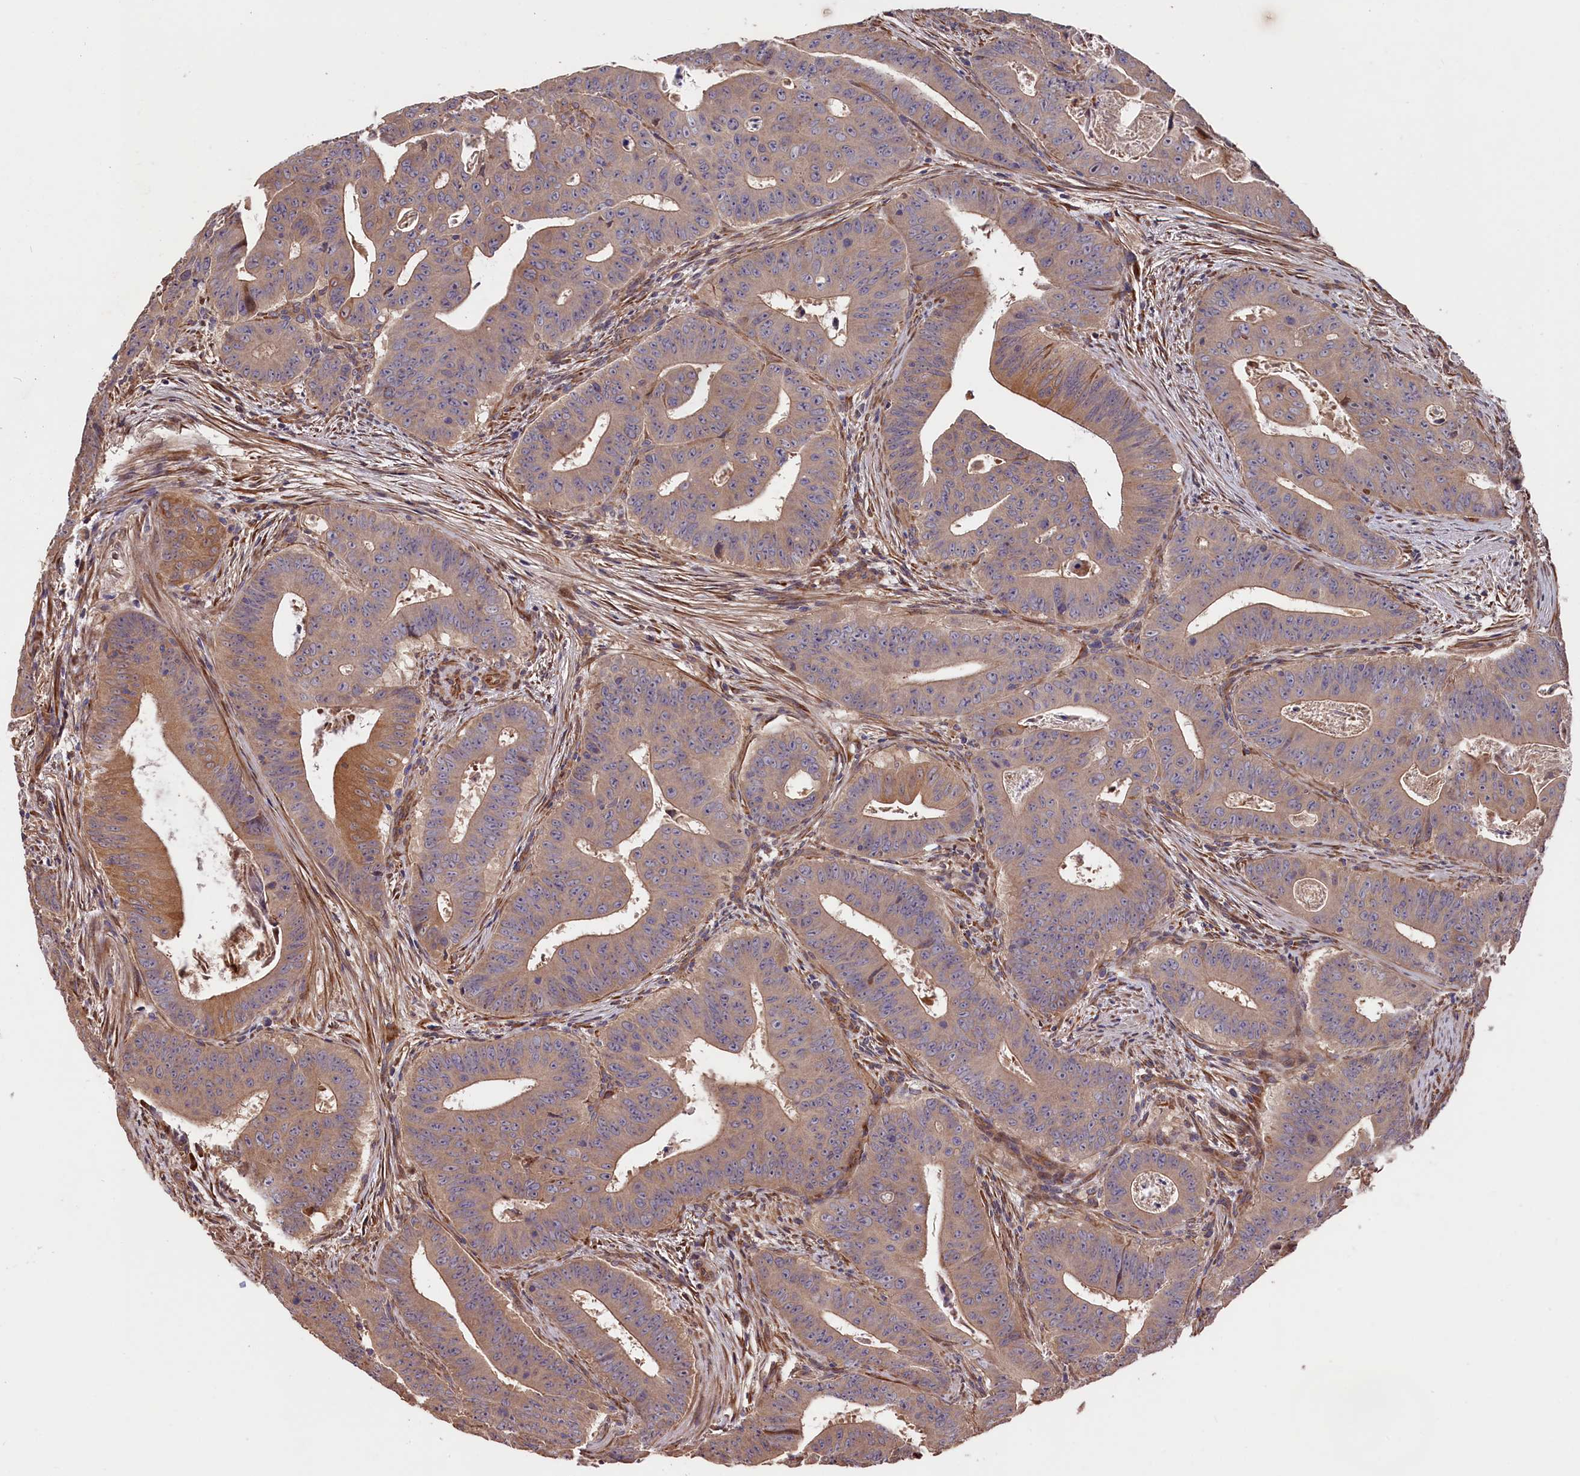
{"staining": {"intensity": "moderate", "quantity": ">75%", "location": "cytoplasmic/membranous"}, "tissue": "colorectal cancer", "cell_type": "Tumor cells", "image_type": "cancer", "snomed": [{"axis": "morphology", "description": "Adenocarcinoma, NOS"}, {"axis": "topography", "description": "Rectum"}], "caption": "This is an image of IHC staining of adenocarcinoma (colorectal), which shows moderate staining in the cytoplasmic/membranous of tumor cells.", "gene": "GREB1L", "patient": {"sex": "female", "age": 75}}